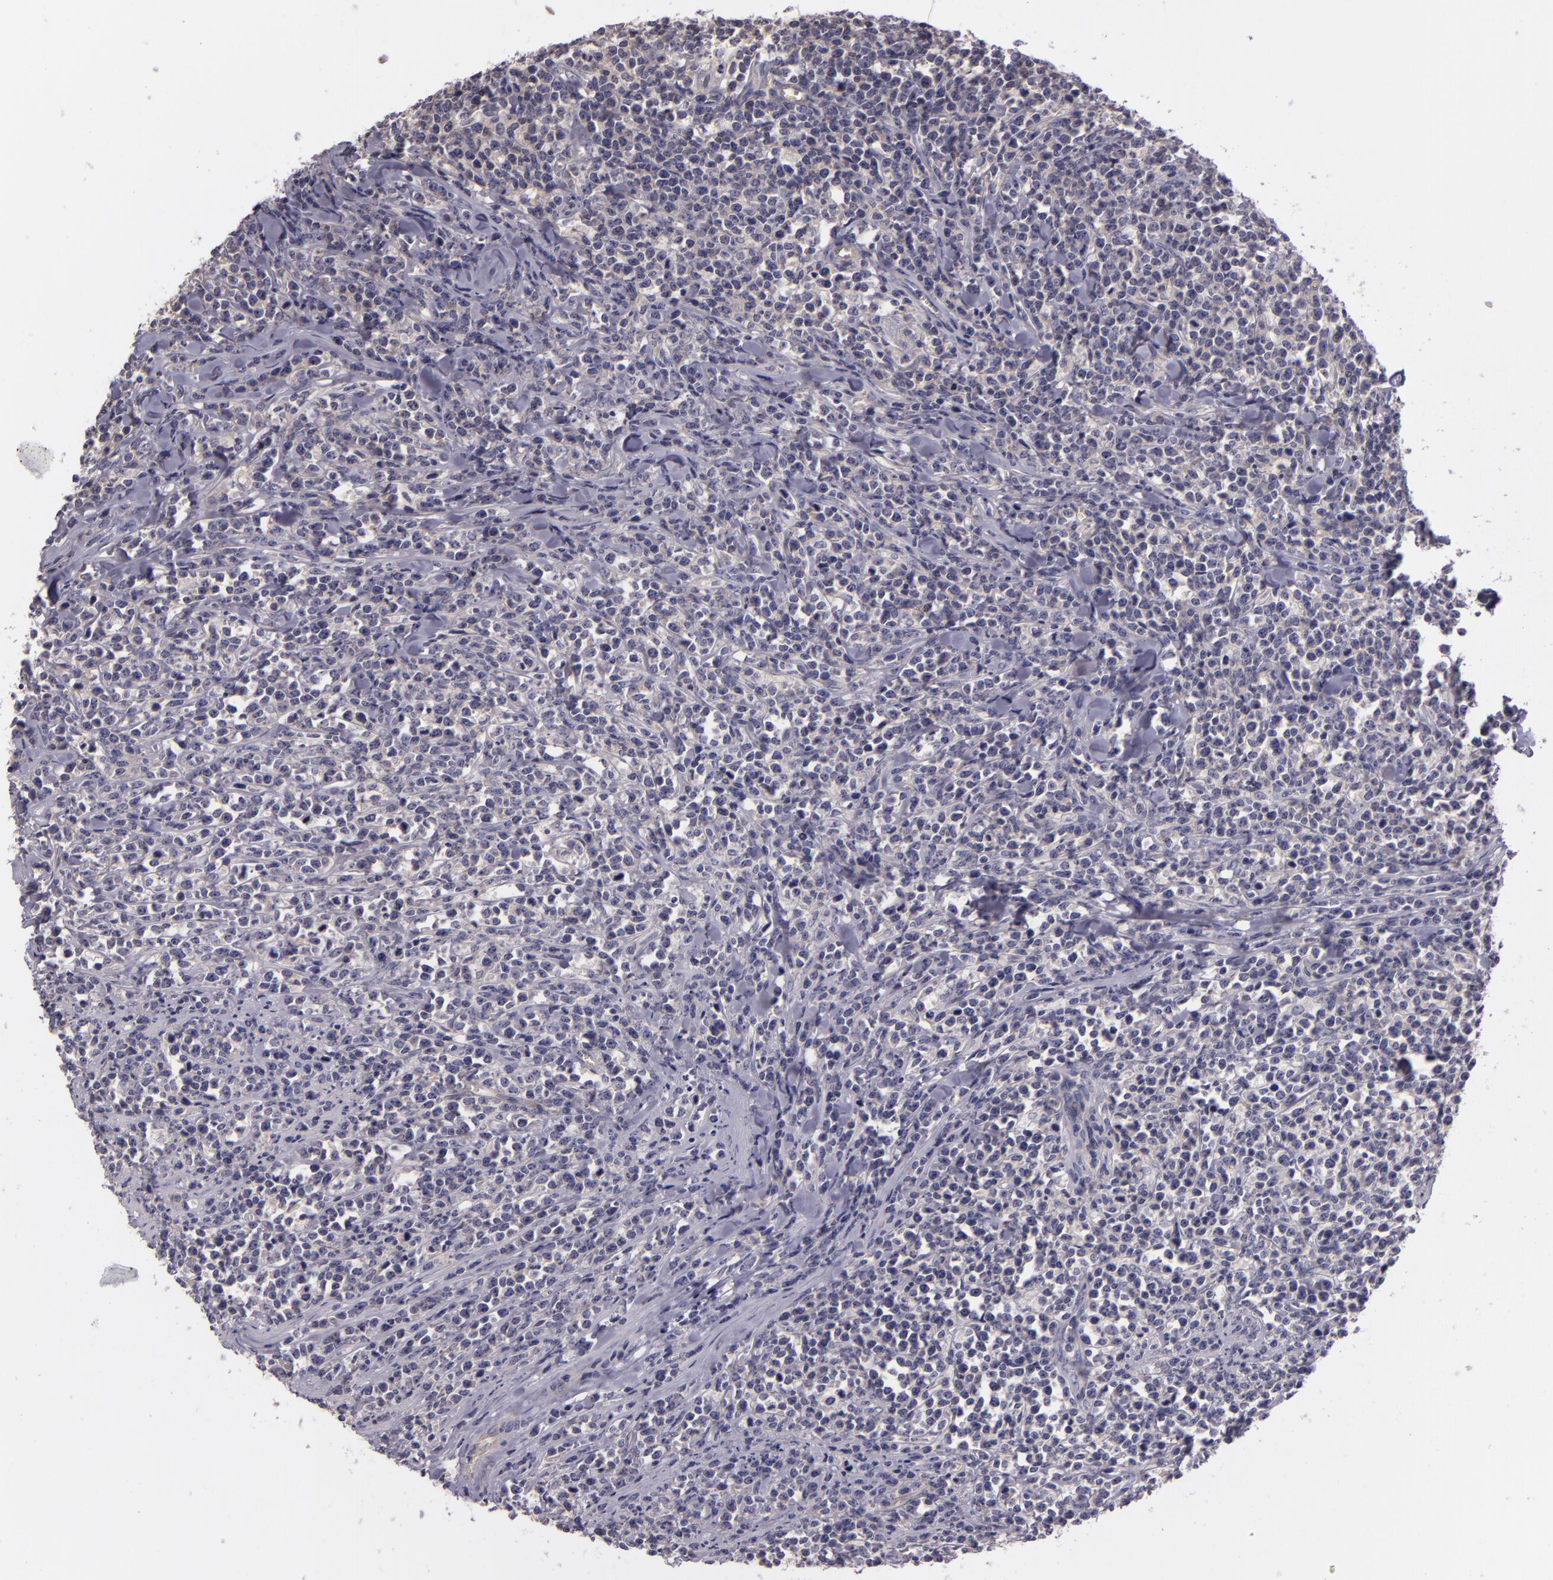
{"staining": {"intensity": "negative", "quantity": "none", "location": "none"}, "tissue": "lymphoma", "cell_type": "Tumor cells", "image_type": "cancer", "snomed": [{"axis": "morphology", "description": "Malignant lymphoma, non-Hodgkin's type, High grade"}, {"axis": "topography", "description": "Small intestine"}, {"axis": "topography", "description": "Colon"}], "caption": "IHC photomicrograph of human malignant lymphoma, non-Hodgkin's type (high-grade) stained for a protein (brown), which displays no staining in tumor cells.", "gene": "RALGAPA1", "patient": {"sex": "male", "age": 8}}